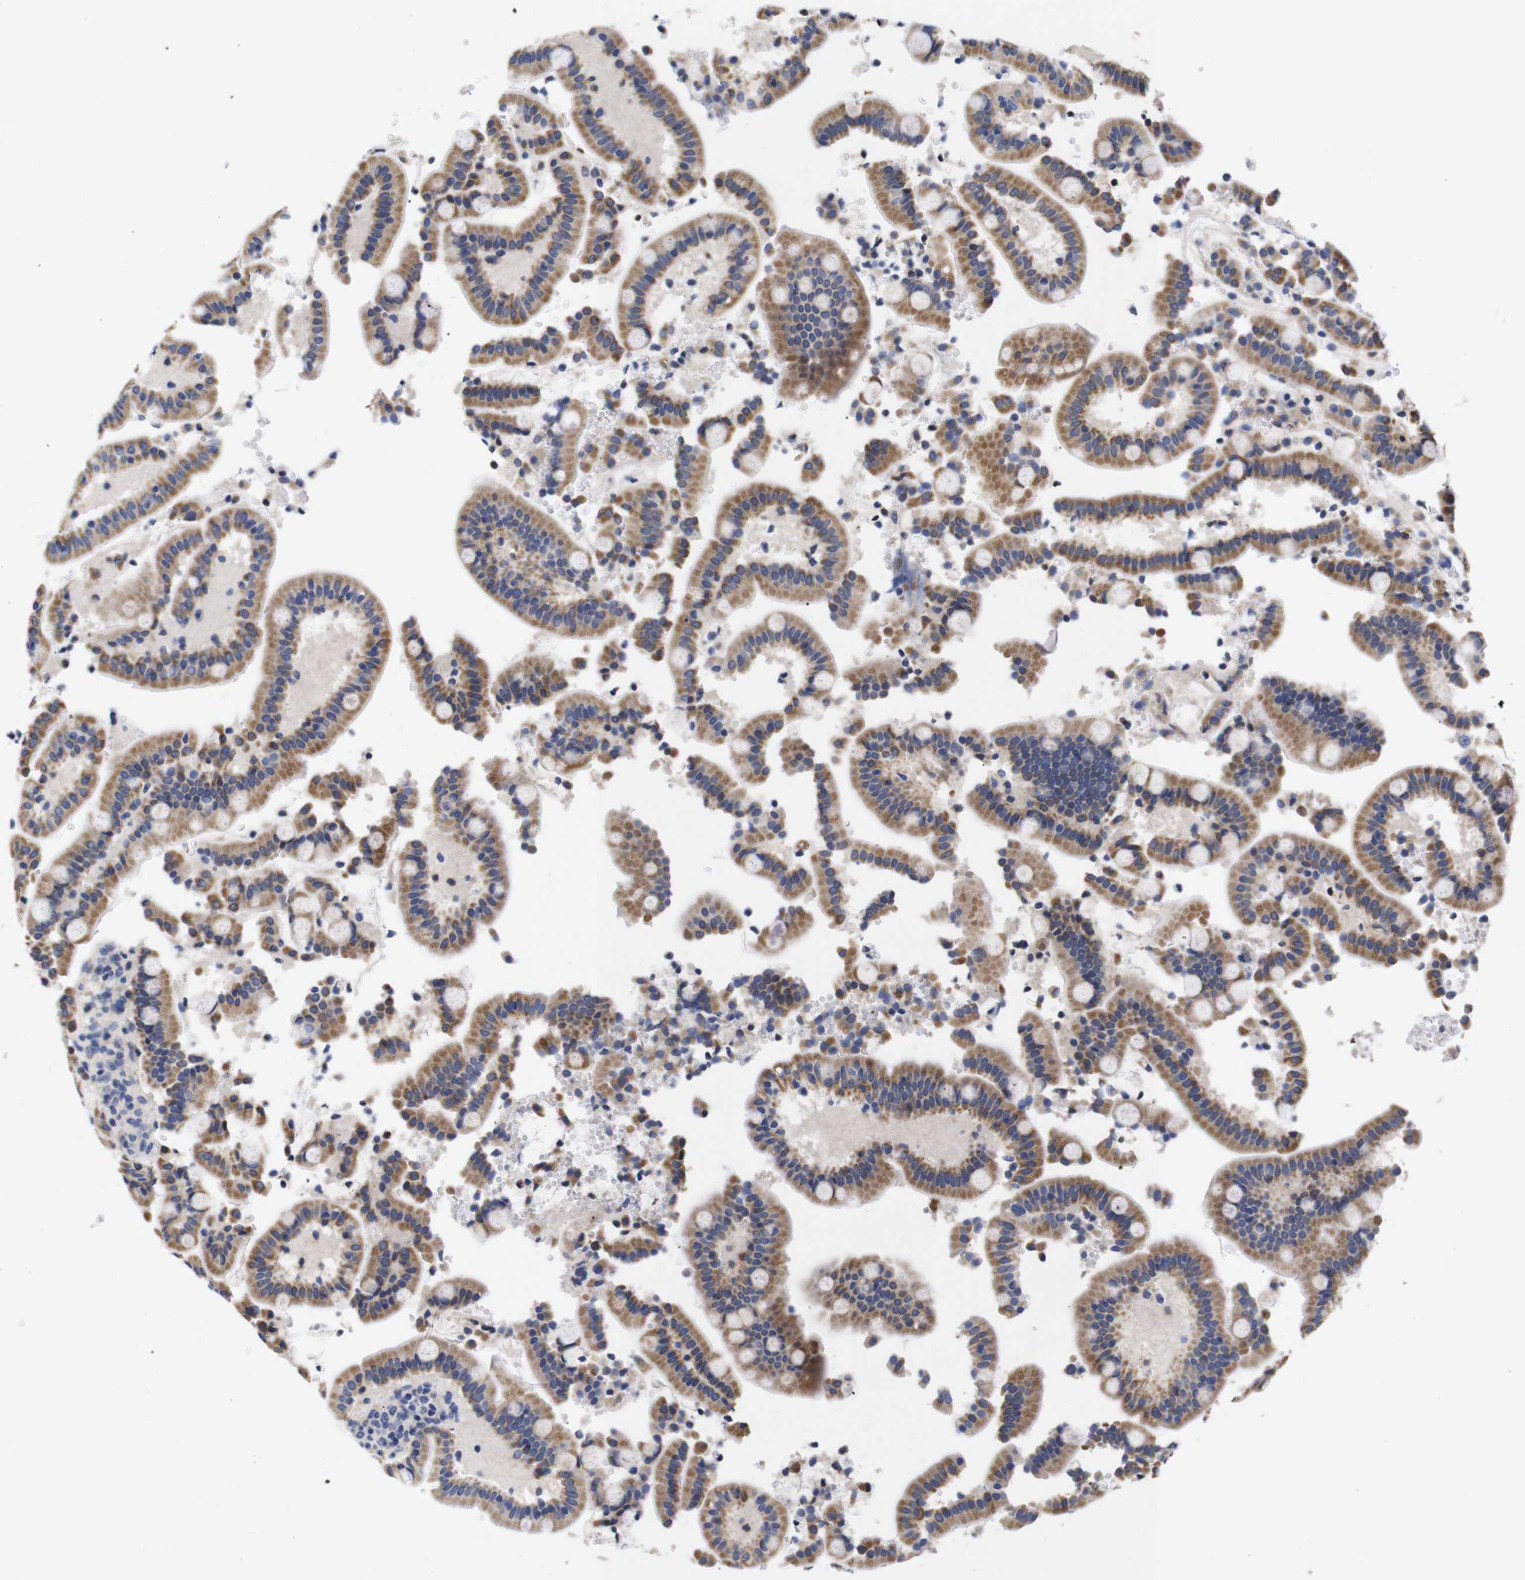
{"staining": {"intensity": "moderate", "quantity": ">75%", "location": "cytoplasmic/membranous"}, "tissue": "duodenum", "cell_type": "Glandular cells", "image_type": "normal", "snomed": [{"axis": "morphology", "description": "Normal tissue, NOS"}, {"axis": "topography", "description": "Small intestine, NOS"}], "caption": "IHC of unremarkable human duodenum shows medium levels of moderate cytoplasmic/membranous expression in about >75% of glandular cells.", "gene": "OPN3", "patient": {"sex": "female", "age": 71}}